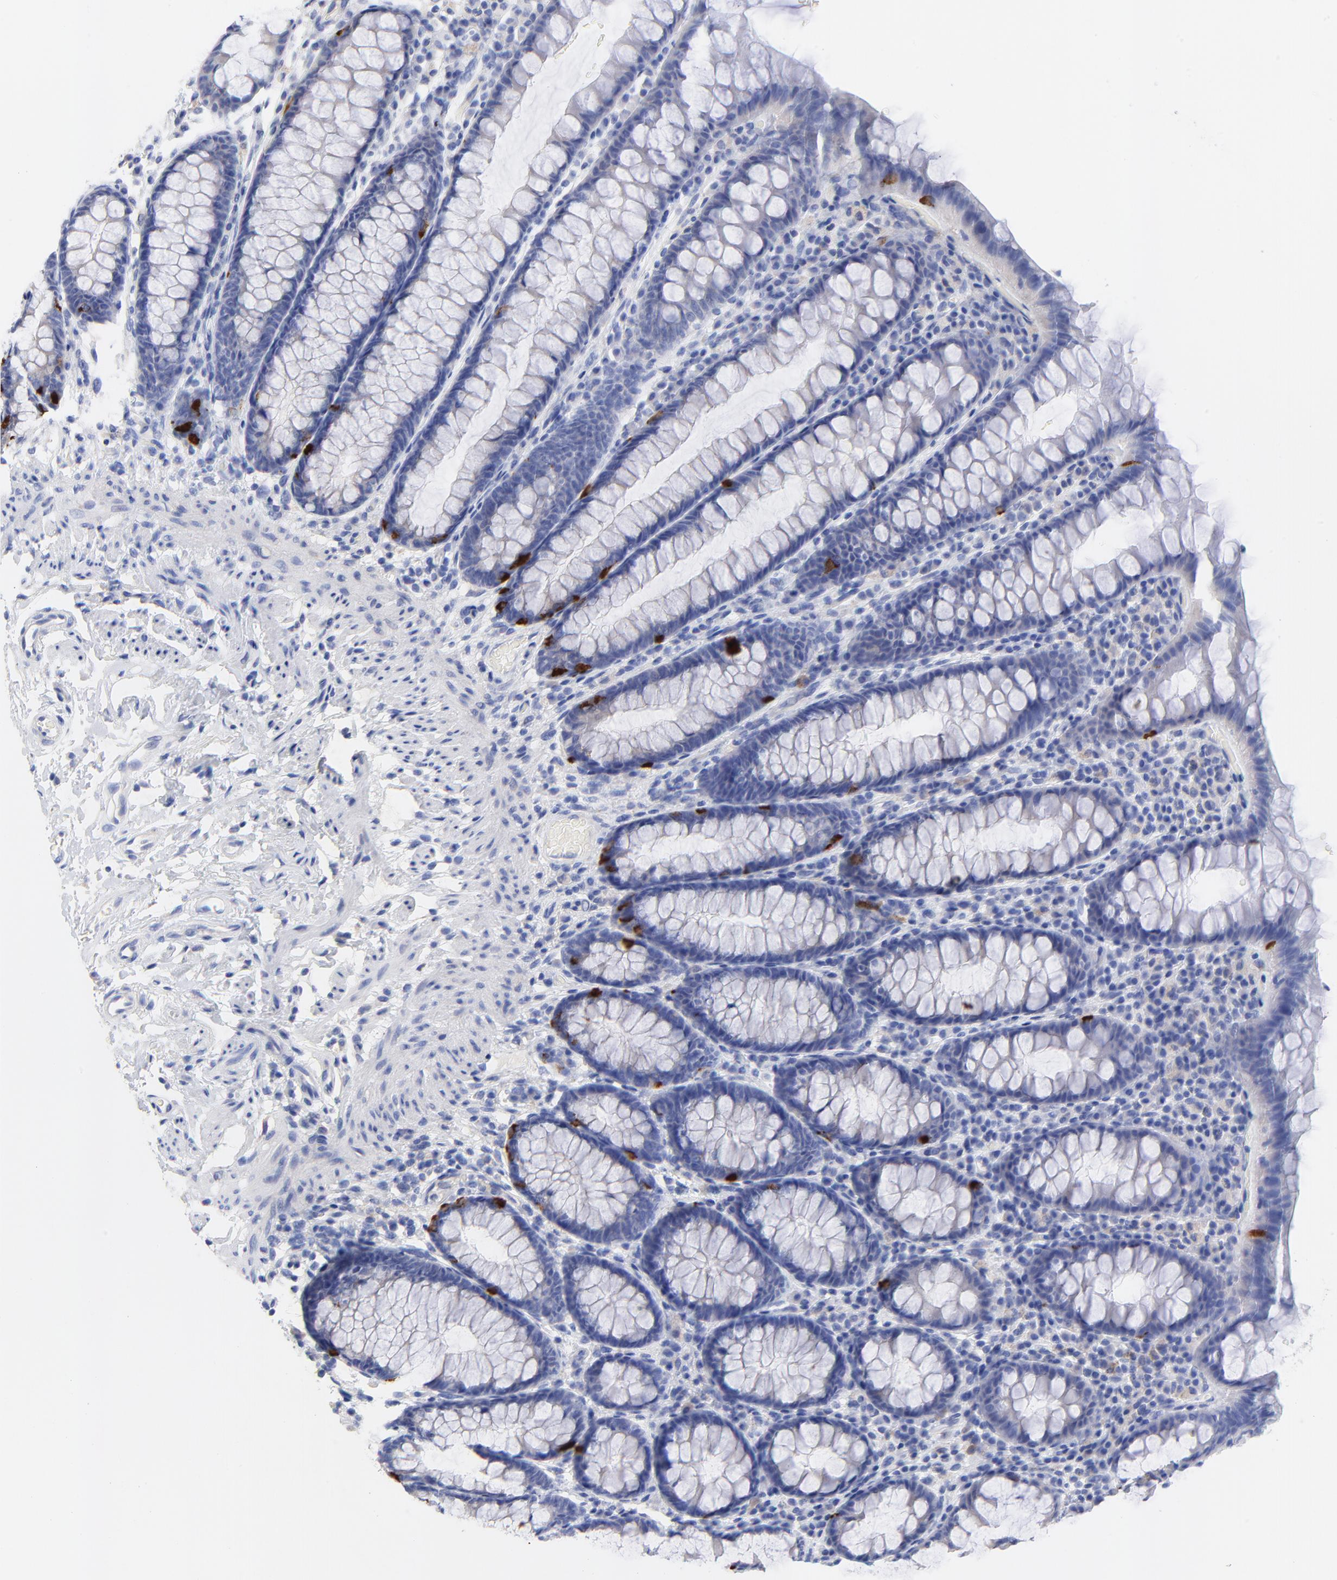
{"staining": {"intensity": "strong", "quantity": "<25%", "location": "cytoplasmic/membranous"}, "tissue": "rectum", "cell_type": "Glandular cells", "image_type": "normal", "snomed": [{"axis": "morphology", "description": "Normal tissue, NOS"}, {"axis": "topography", "description": "Rectum"}], "caption": "Immunohistochemical staining of unremarkable human rectum shows medium levels of strong cytoplasmic/membranous expression in about <25% of glandular cells. Nuclei are stained in blue.", "gene": "FBXO10", "patient": {"sex": "male", "age": 92}}